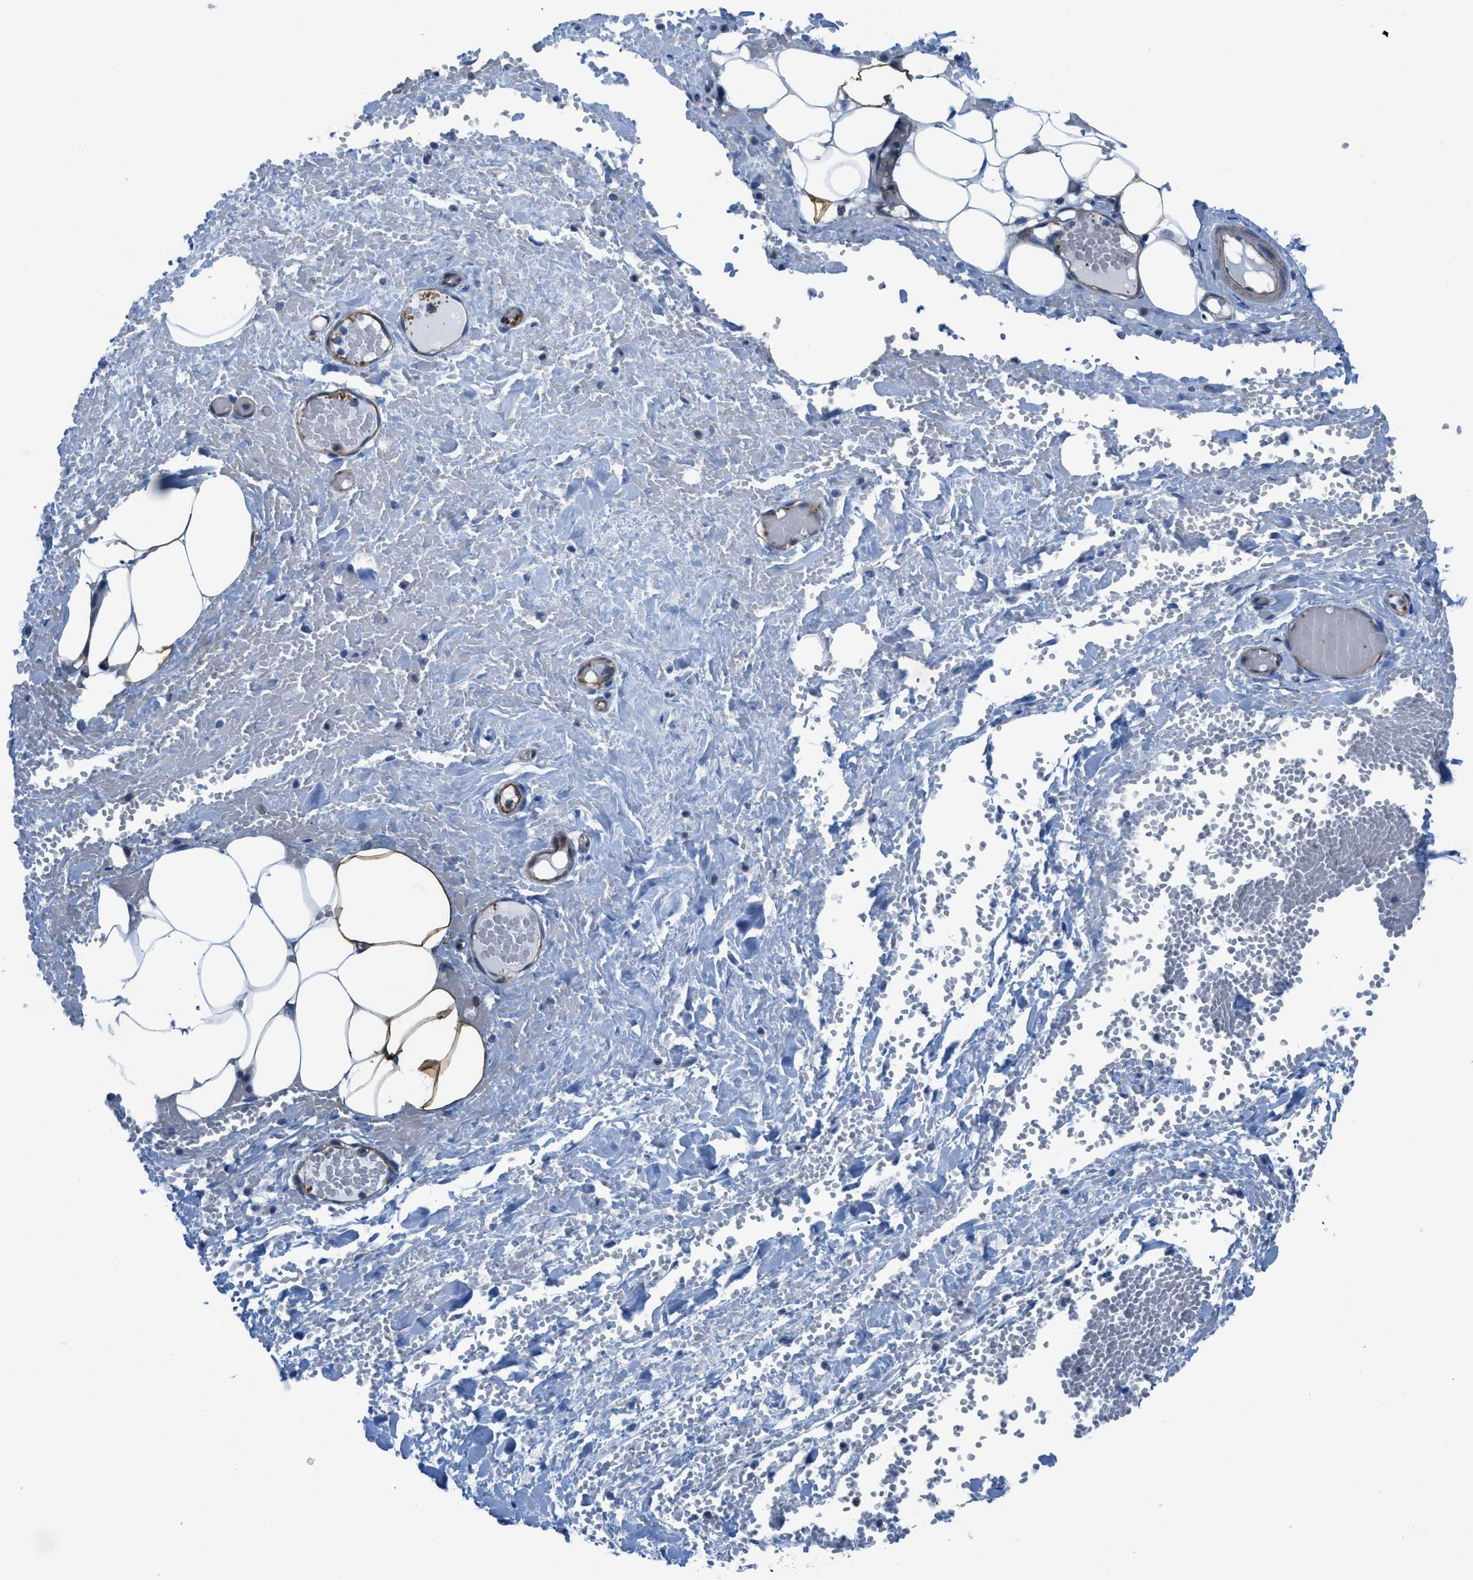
{"staining": {"intensity": "negative", "quantity": "none", "location": "none"}, "tissue": "adipose tissue", "cell_type": "Adipocytes", "image_type": "normal", "snomed": [{"axis": "morphology", "description": "Normal tissue, NOS"}, {"axis": "topography", "description": "Soft tissue"}, {"axis": "topography", "description": "Vascular tissue"}], "caption": "DAB (3,3'-diaminobenzidine) immunohistochemical staining of normal human adipose tissue demonstrates no significant expression in adipocytes. Brightfield microscopy of immunohistochemistry (IHC) stained with DAB (brown) and hematoxylin (blue), captured at high magnification.", "gene": "KCNH7", "patient": {"sex": "female", "age": 35}}